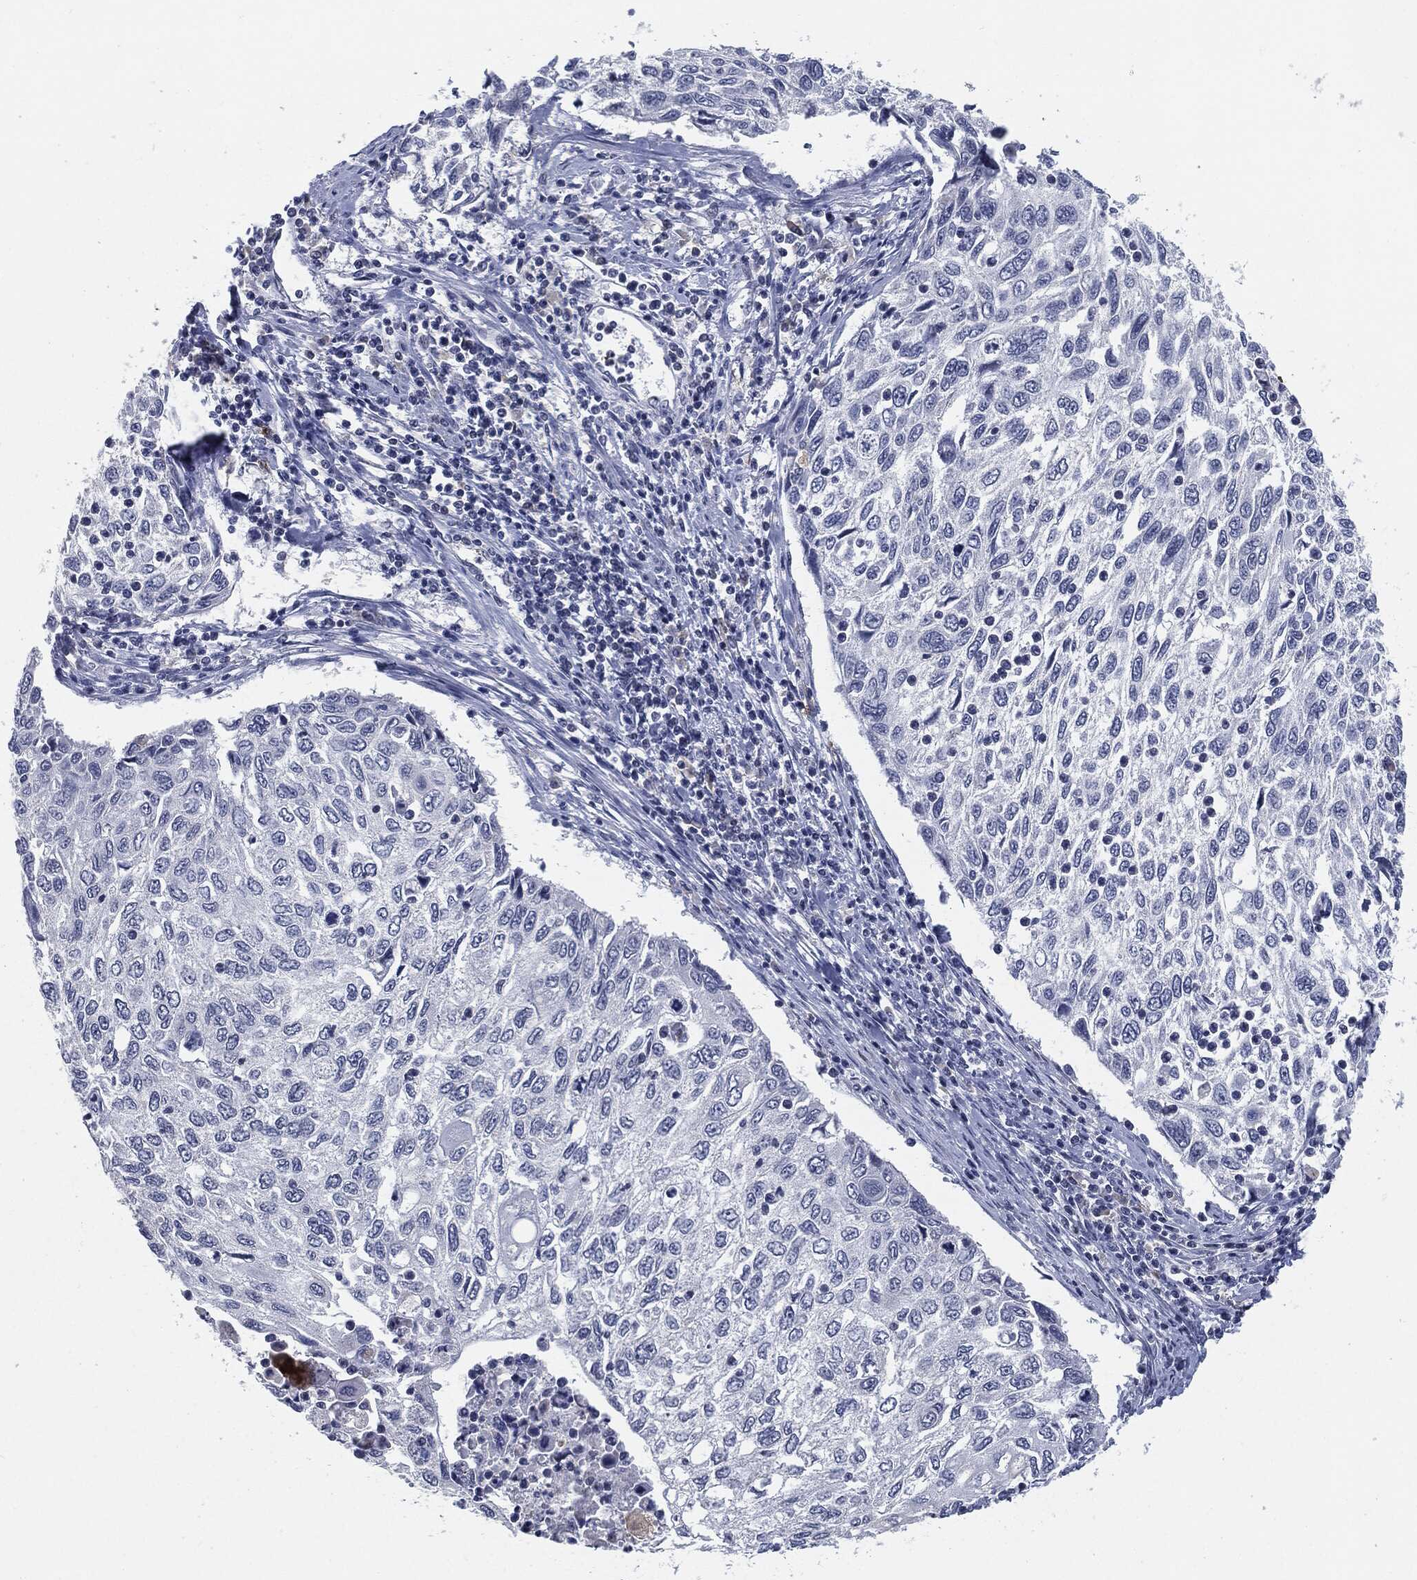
{"staining": {"intensity": "negative", "quantity": "none", "location": "none"}, "tissue": "cervical cancer", "cell_type": "Tumor cells", "image_type": "cancer", "snomed": [{"axis": "morphology", "description": "Squamous cell carcinoma, NOS"}, {"axis": "topography", "description": "Cervix"}], "caption": "This is a image of immunohistochemistry staining of cervical cancer (squamous cell carcinoma), which shows no positivity in tumor cells.", "gene": "PROM1", "patient": {"sex": "female", "age": 70}}